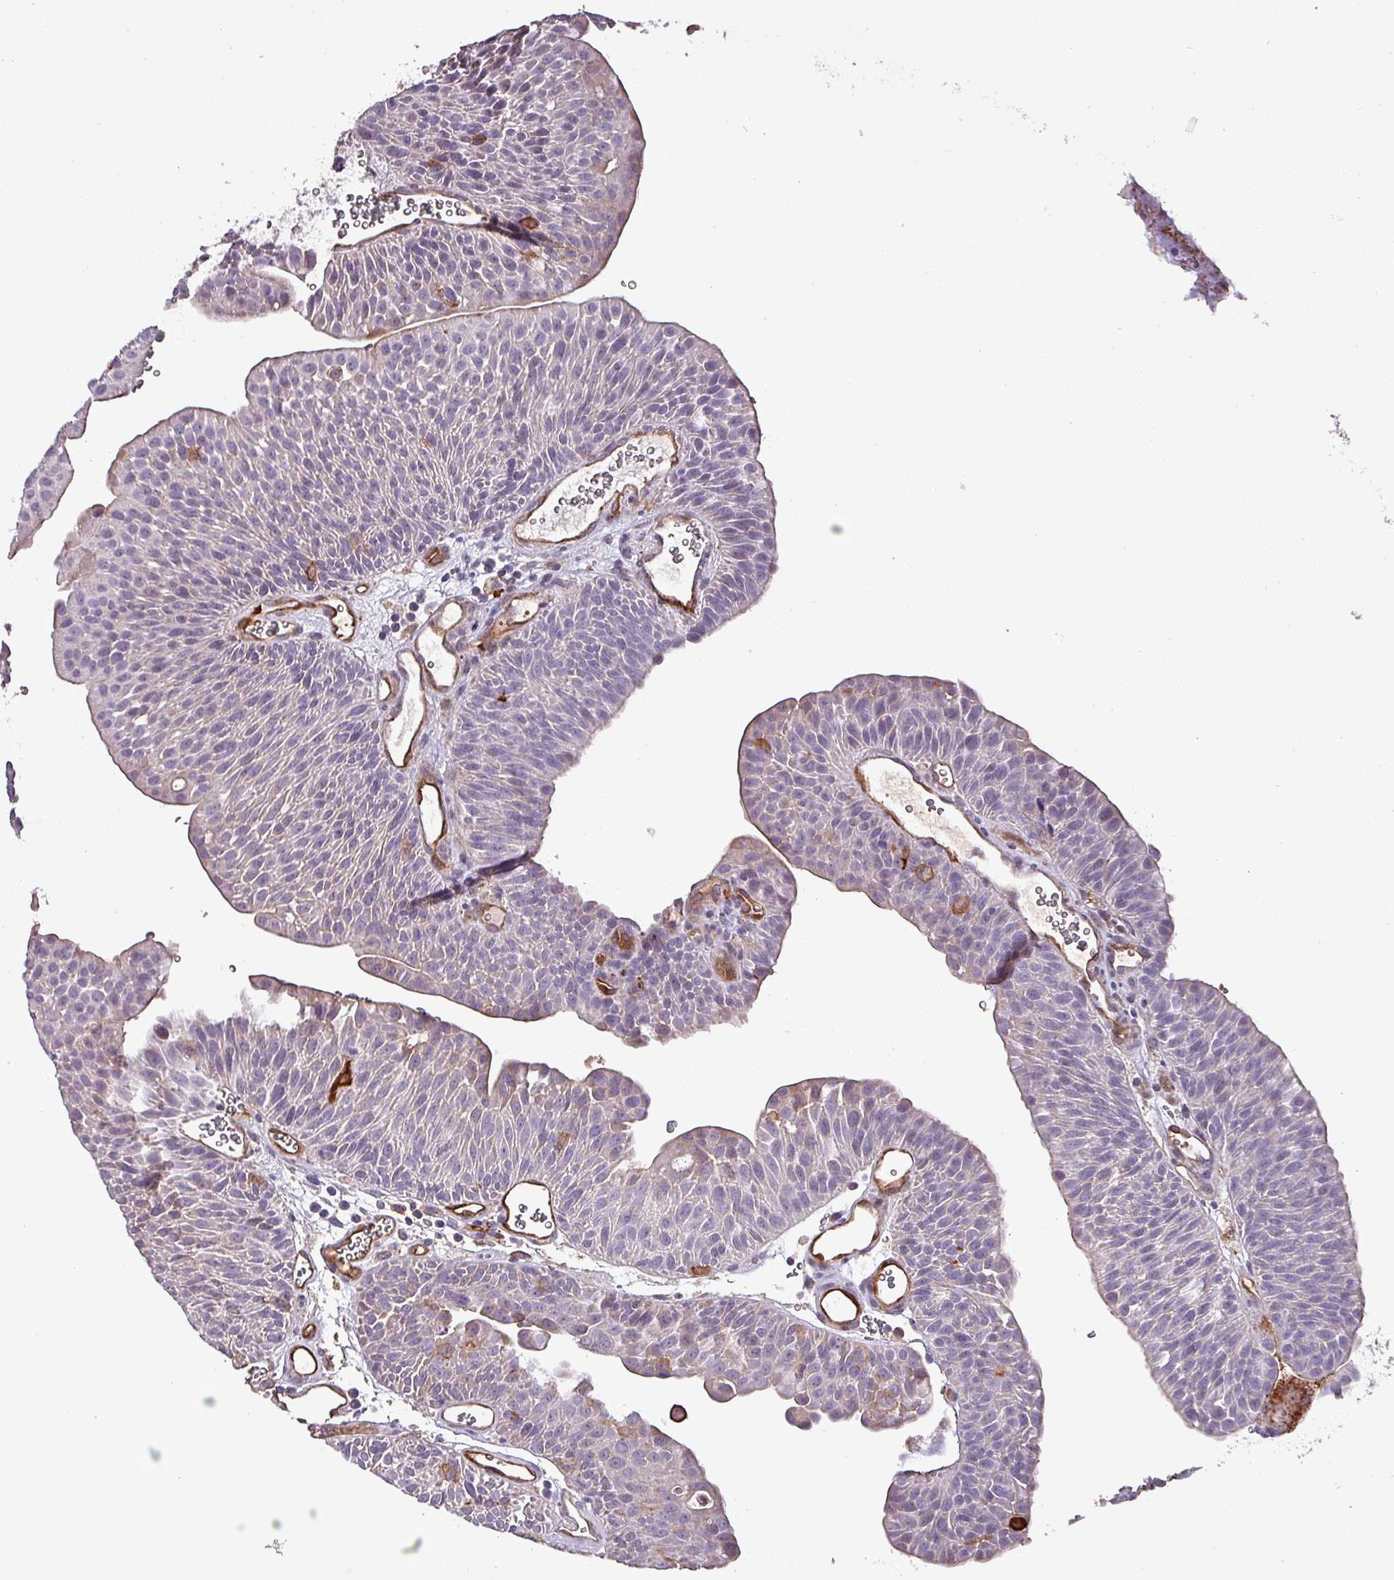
{"staining": {"intensity": "weak", "quantity": "<25%", "location": "cytoplasmic/membranous"}, "tissue": "urothelial cancer", "cell_type": "Tumor cells", "image_type": "cancer", "snomed": [{"axis": "morphology", "description": "Urothelial carcinoma, NOS"}, {"axis": "topography", "description": "Urinary bladder"}], "caption": "Micrograph shows no significant protein positivity in tumor cells of transitional cell carcinoma.", "gene": "SCIN", "patient": {"sex": "male", "age": 67}}